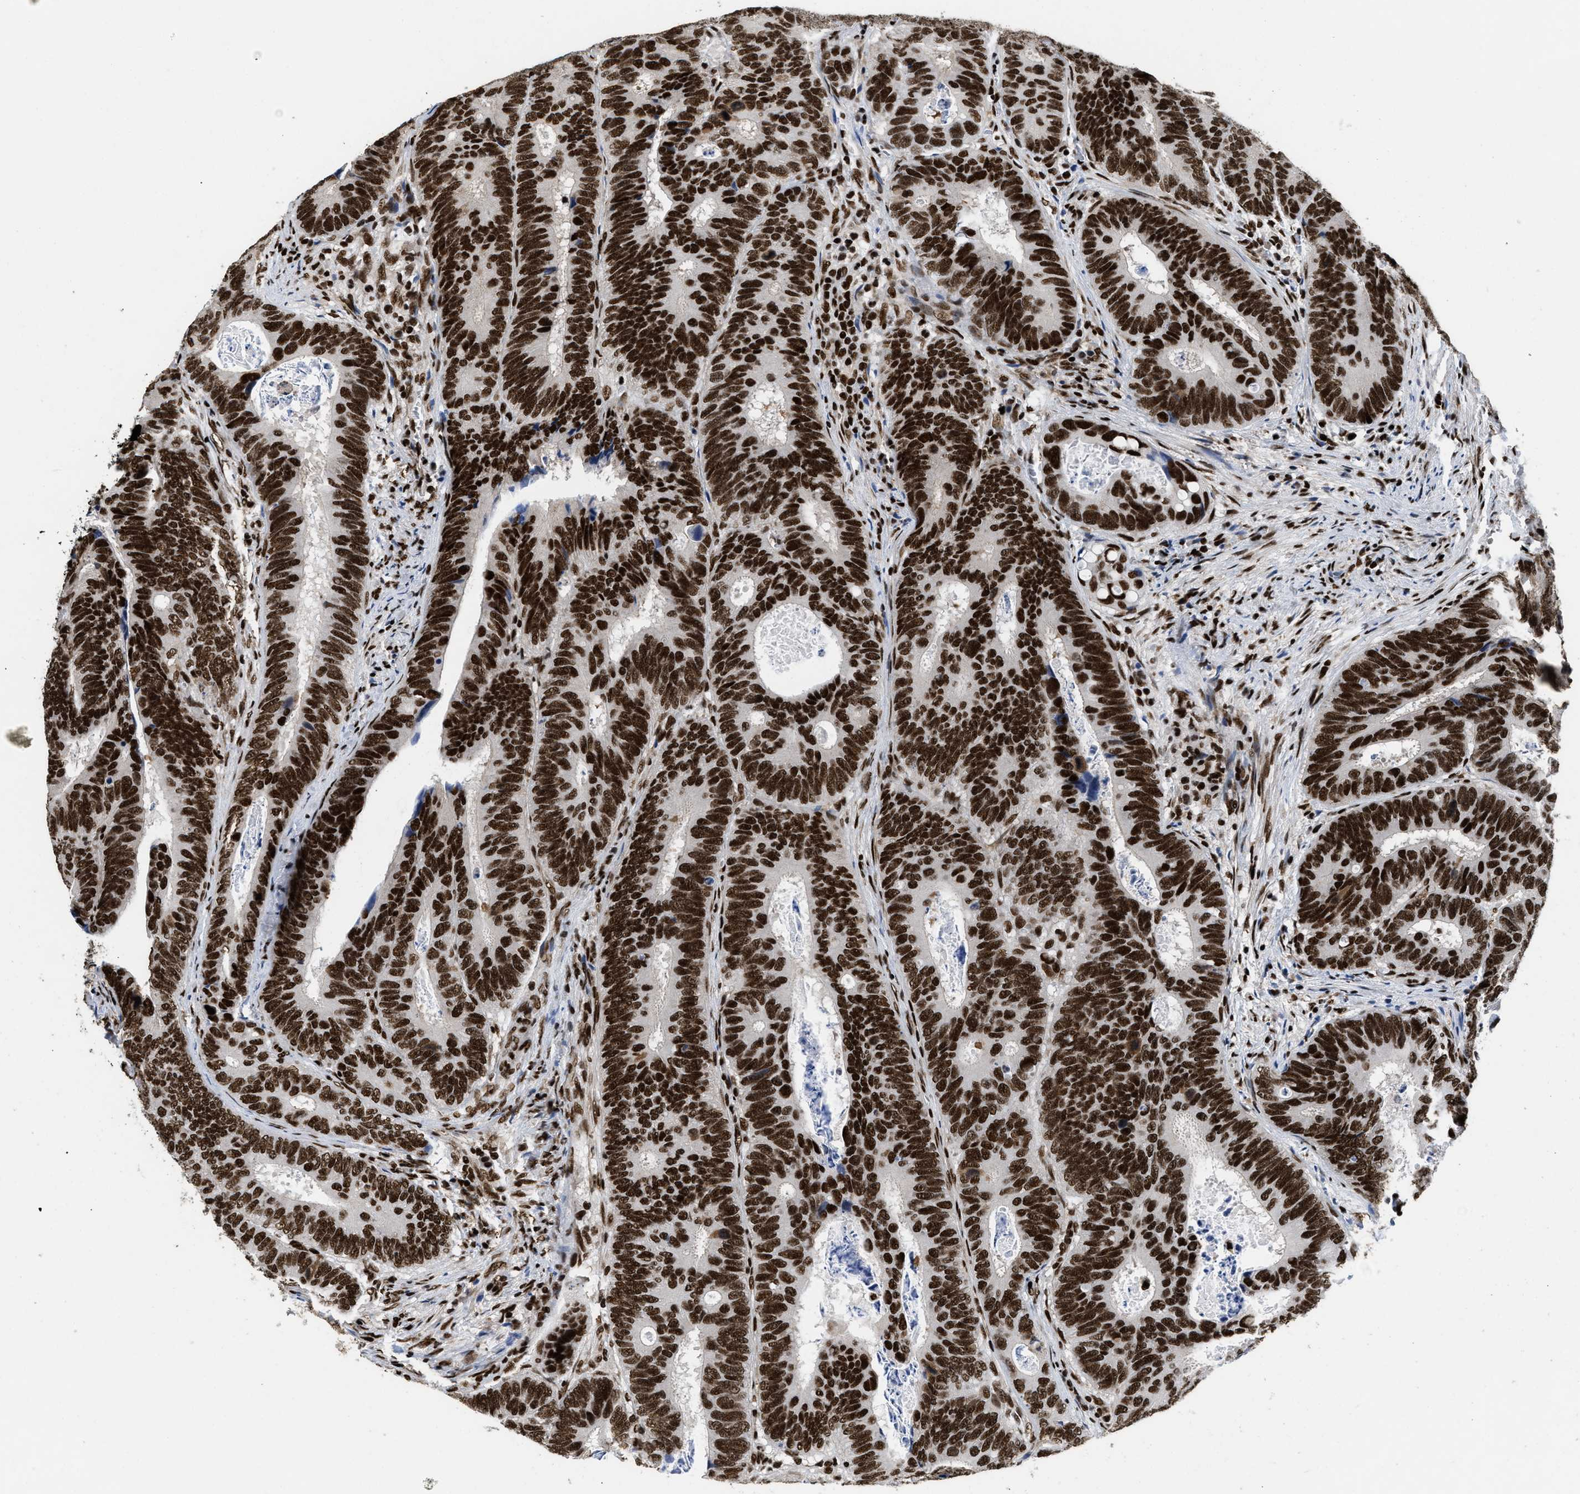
{"staining": {"intensity": "strong", "quantity": ">75%", "location": "nuclear"}, "tissue": "colorectal cancer", "cell_type": "Tumor cells", "image_type": "cancer", "snomed": [{"axis": "morphology", "description": "Inflammation, NOS"}, {"axis": "morphology", "description": "Adenocarcinoma, NOS"}, {"axis": "topography", "description": "Colon"}], "caption": "Approximately >75% of tumor cells in human colorectal cancer (adenocarcinoma) show strong nuclear protein expression as visualized by brown immunohistochemical staining.", "gene": "CREB1", "patient": {"sex": "male", "age": 72}}